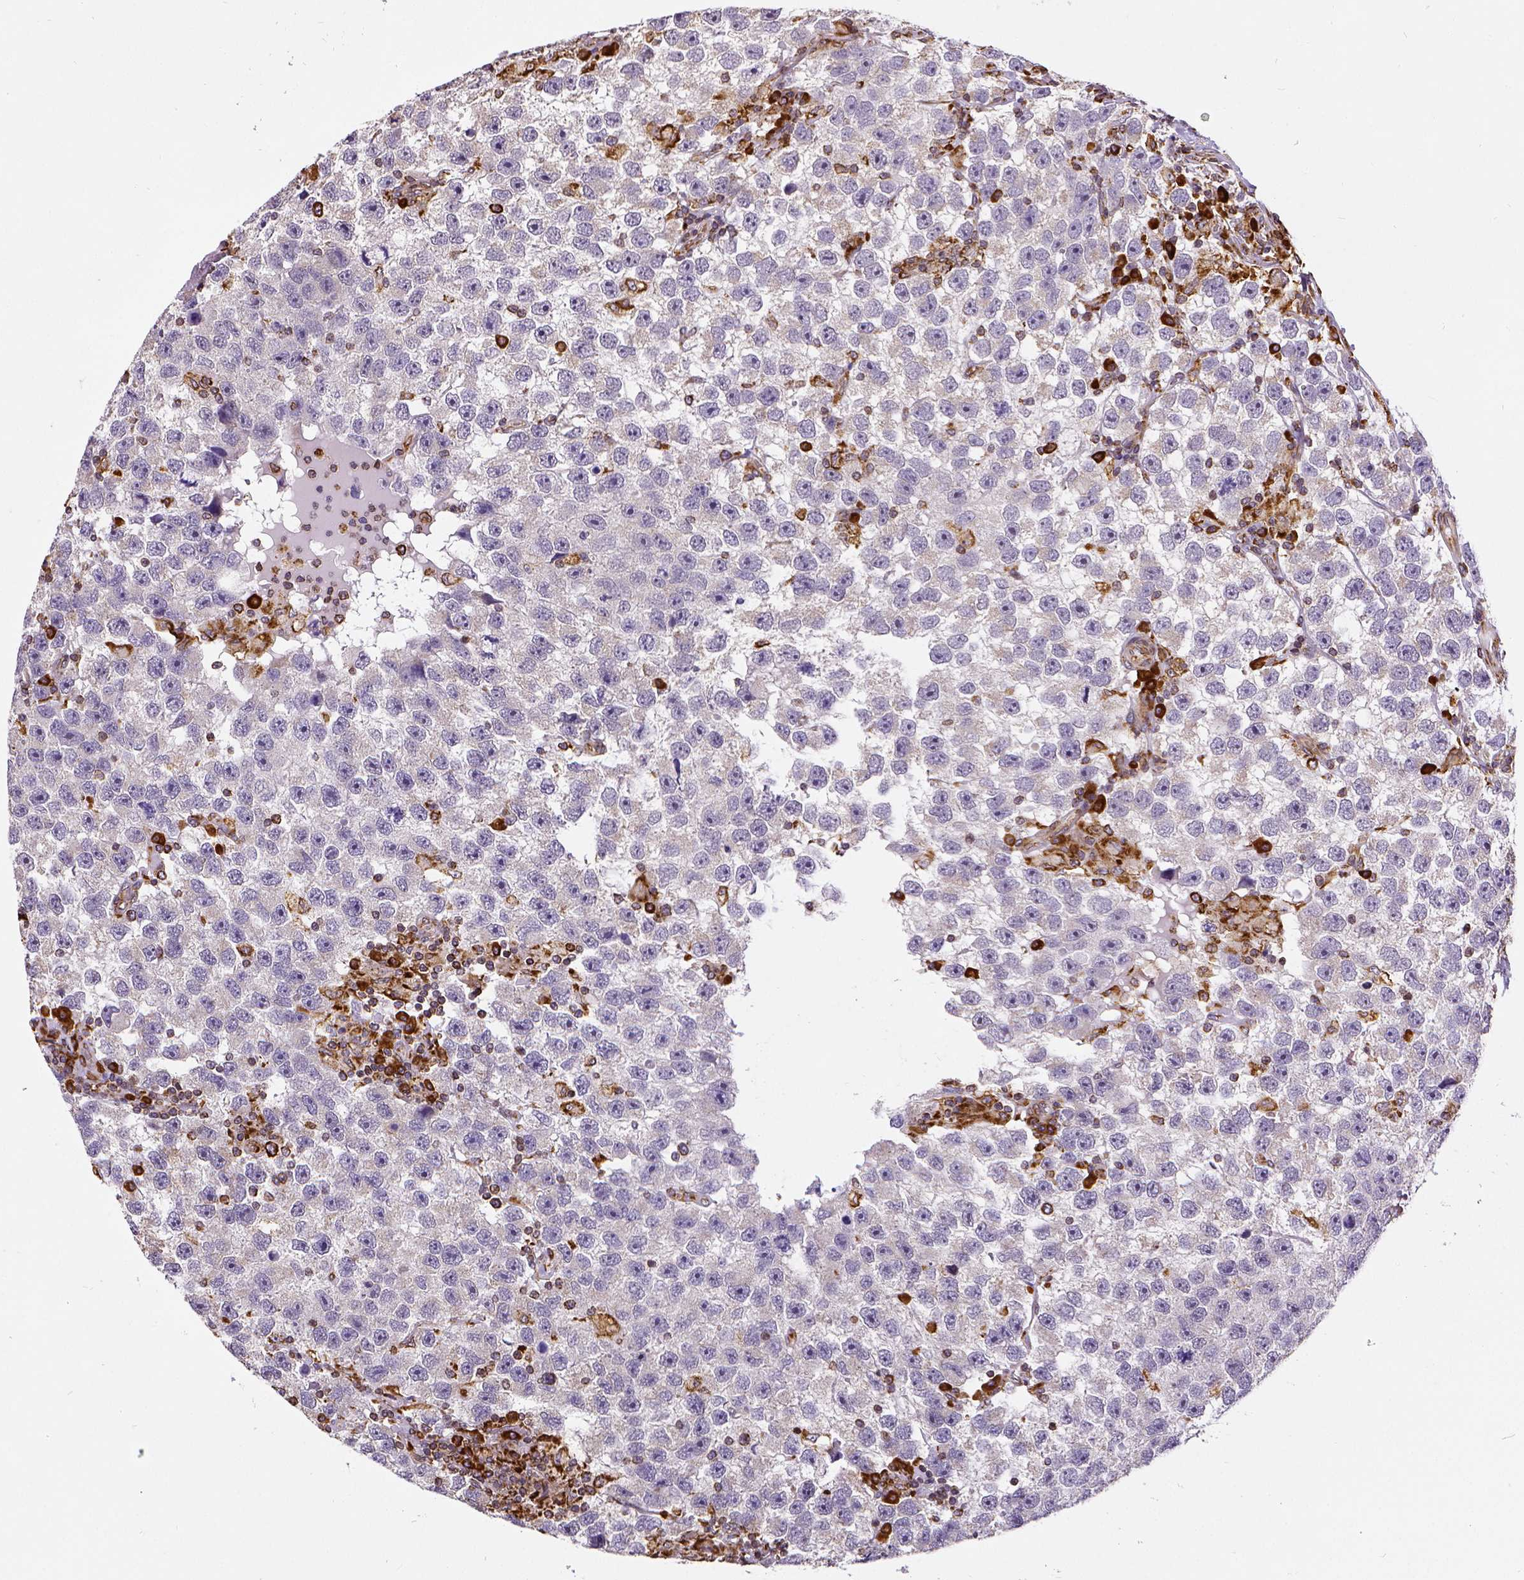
{"staining": {"intensity": "negative", "quantity": "none", "location": "none"}, "tissue": "testis cancer", "cell_type": "Tumor cells", "image_type": "cancer", "snomed": [{"axis": "morphology", "description": "Seminoma, NOS"}, {"axis": "topography", "description": "Testis"}], "caption": "Protein analysis of testis seminoma demonstrates no significant positivity in tumor cells.", "gene": "MTDH", "patient": {"sex": "male", "age": 26}}